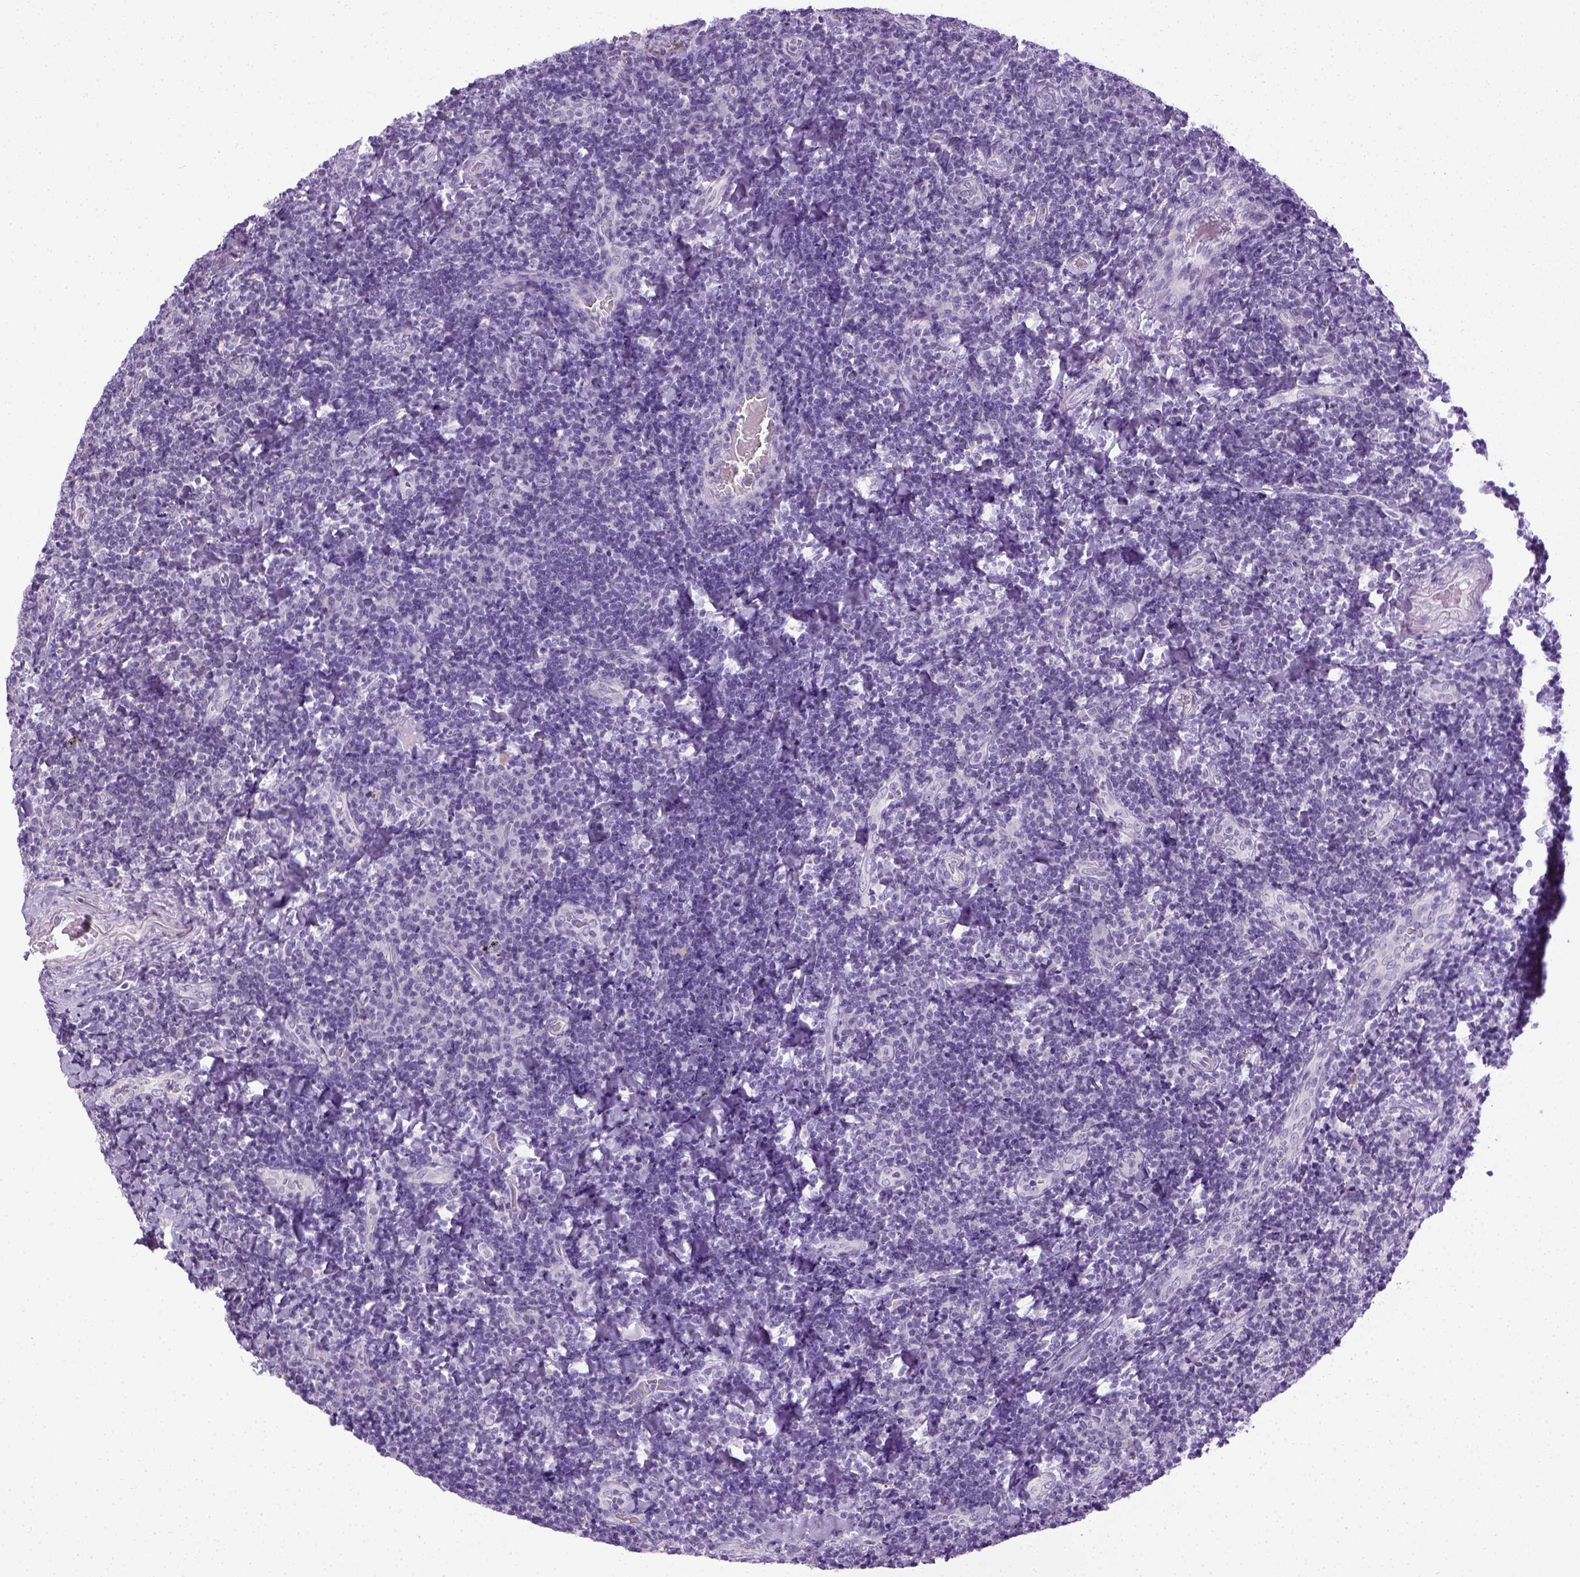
{"staining": {"intensity": "negative", "quantity": "none", "location": "none"}, "tissue": "tonsil", "cell_type": "Germinal center cells", "image_type": "normal", "snomed": [{"axis": "morphology", "description": "Normal tissue, NOS"}, {"axis": "topography", "description": "Tonsil"}], "caption": "An immunohistochemistry image of normal tonsil is shown. There is no staining in germinal center cells of tonsil. Nuclei are stained in blue.", "gene": "LGSN", "patient": {"sex": "male", "age": 17}}